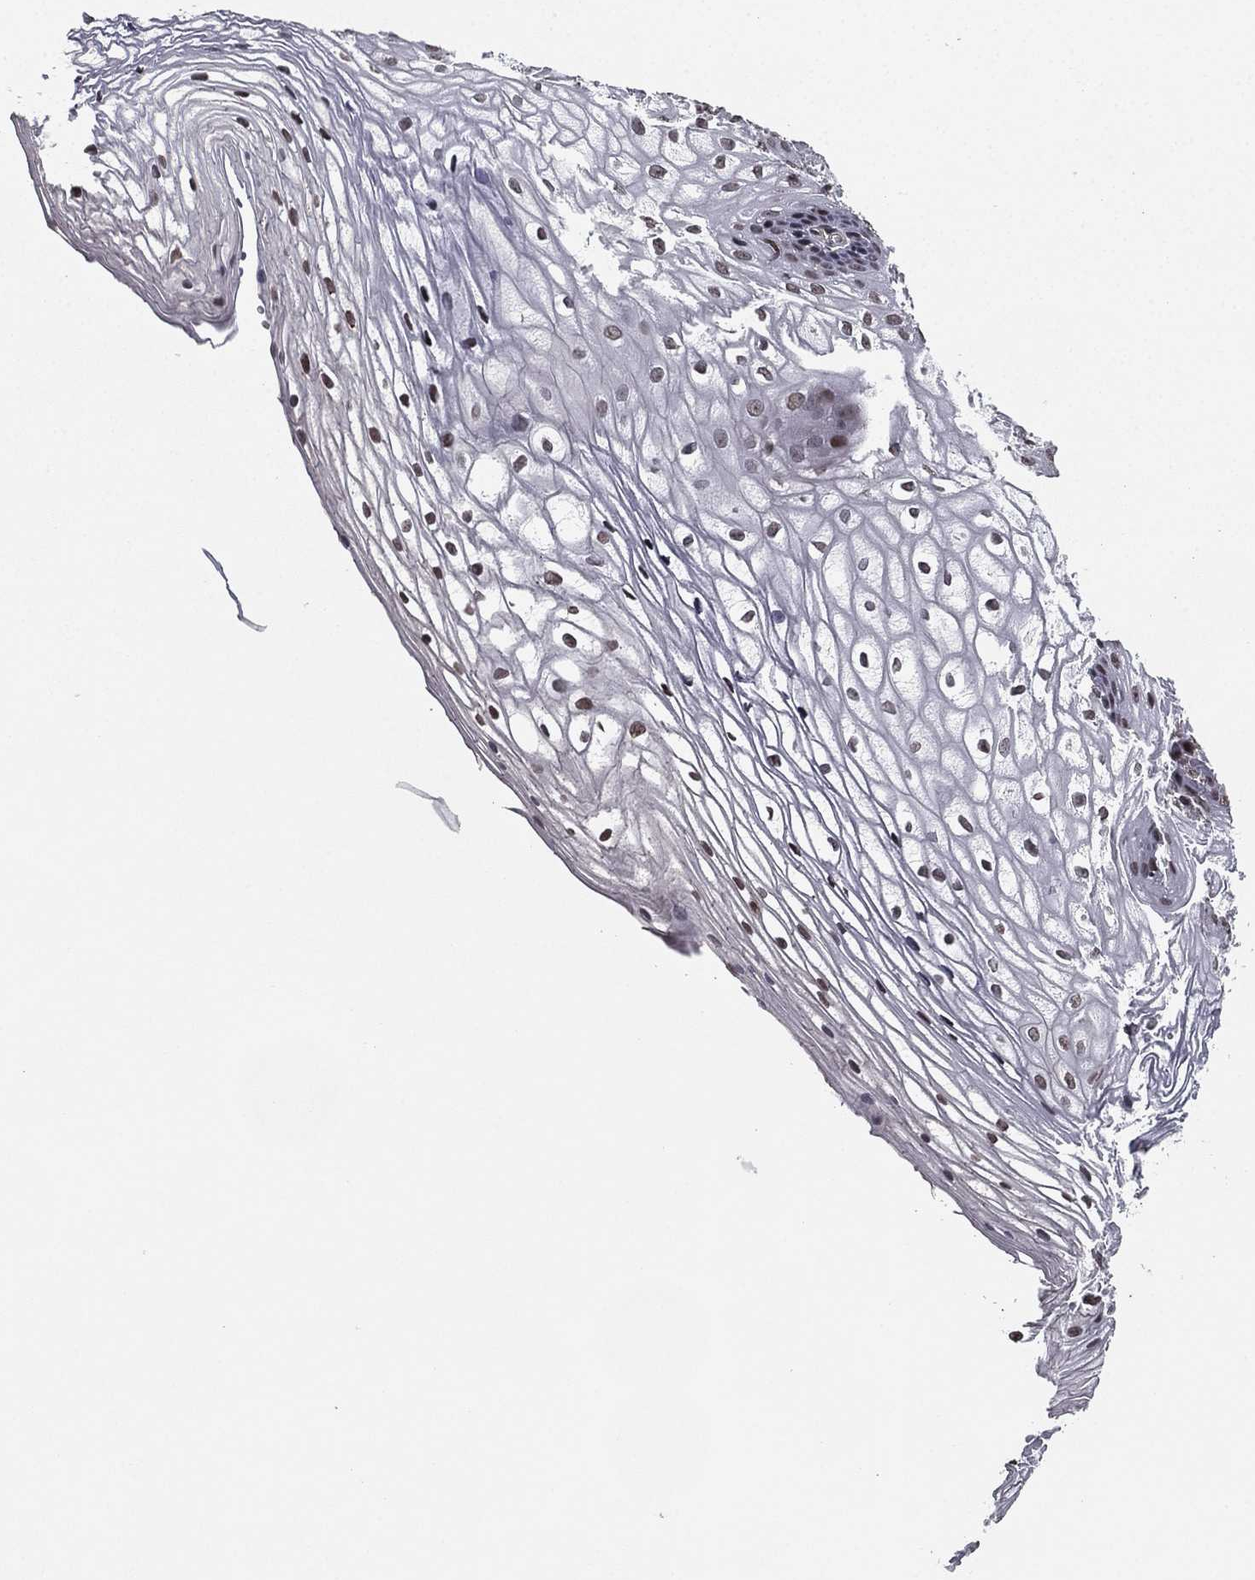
{"staining": {"intensity": "moderate", "quantity": "25%-75%", "location": "nuclear"}, "tissue": "vagina", "cell_type": "Squamous epithelial cells", "image_type": "normal", "snomed": [{"axis": "morphology", "description": "Normal tissue, NOS"}, {"axis": "topography", "description": "Vagina"}], "caption": "Moderate nuclear protein staining is seen in about 25%-75% of squamous epithelial cells in vagina.", "gene": "RARB", "patient": {"sex": "female", "age": 34}}